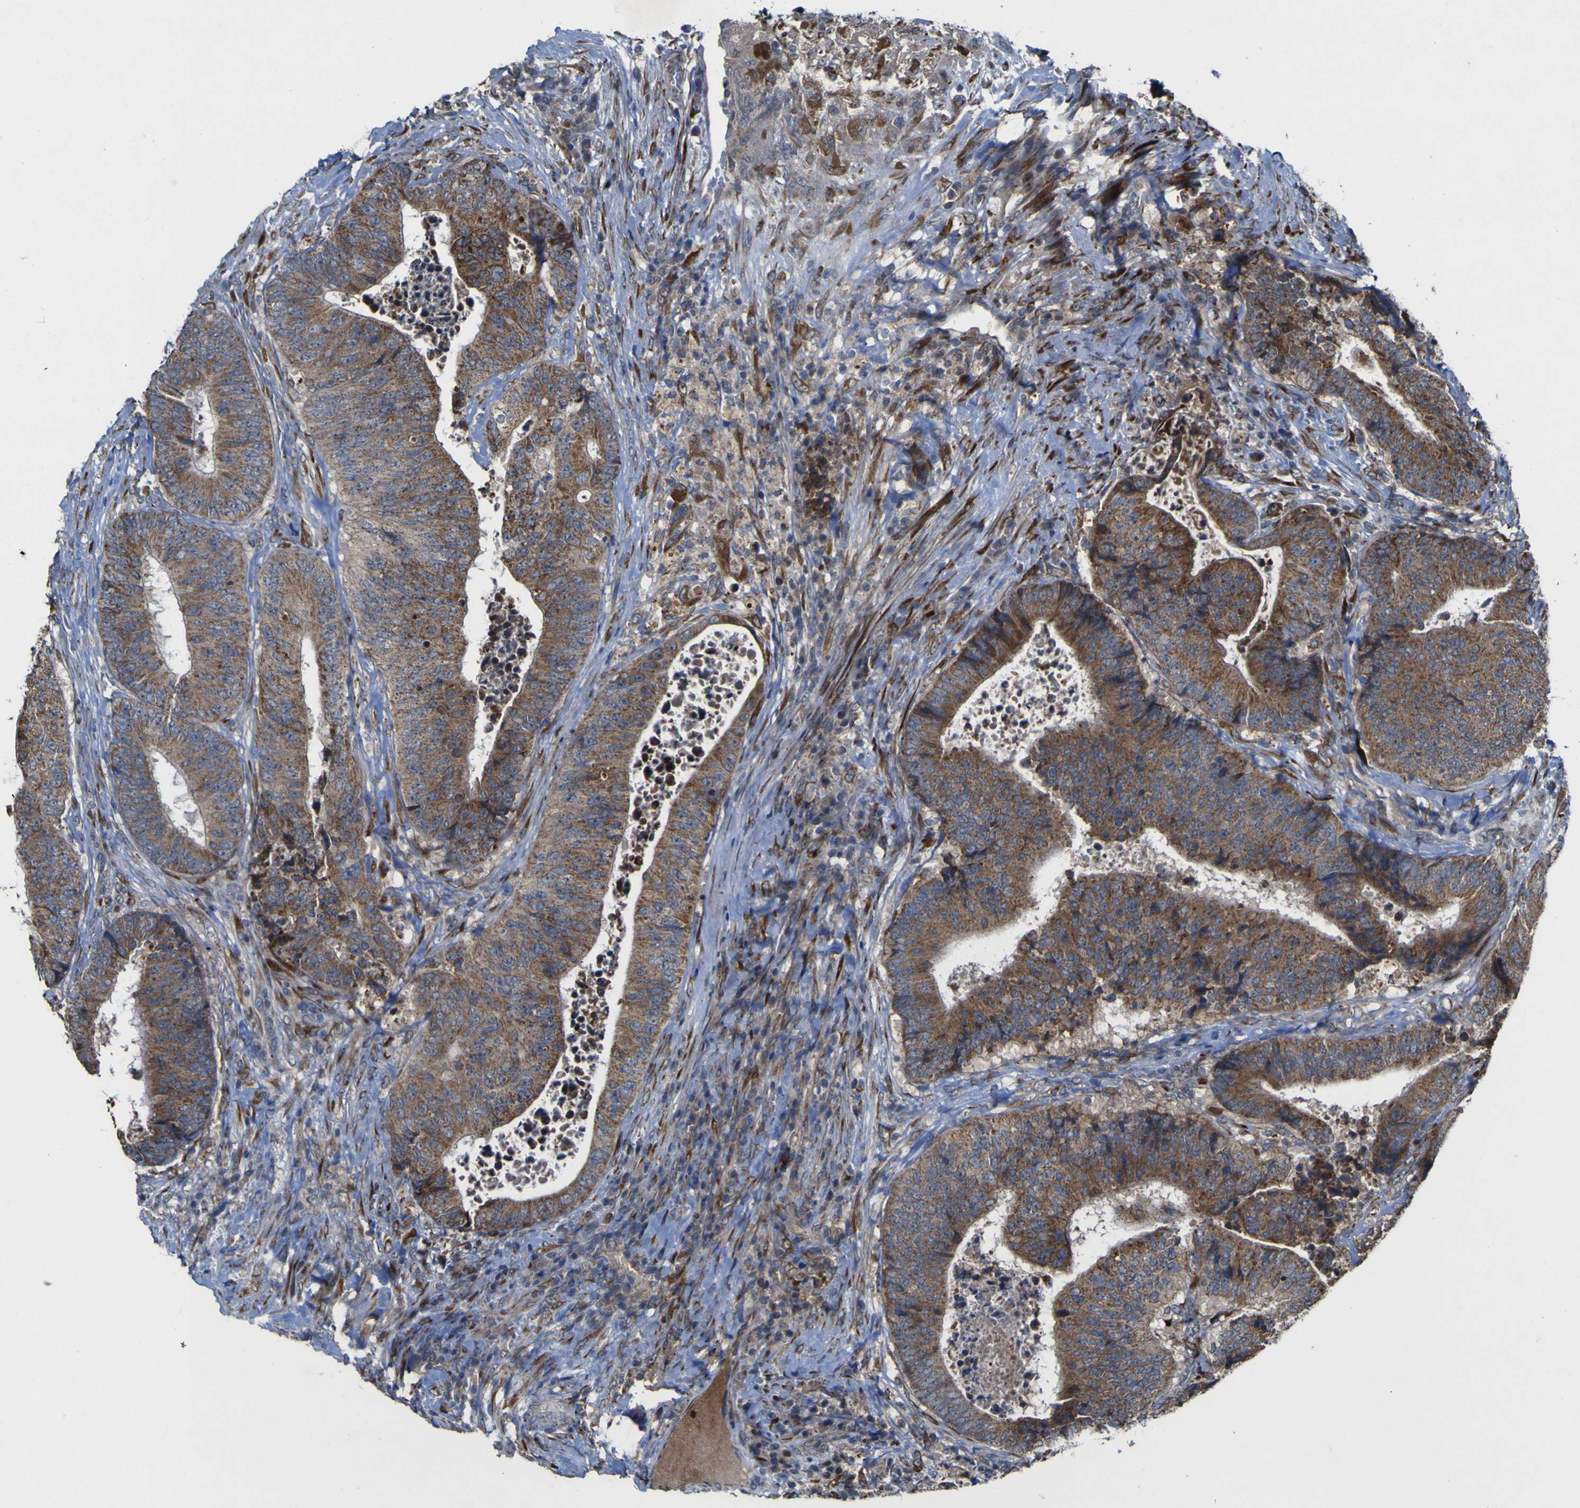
{"staining": {"intensity": "moderate", "quantity": ">75%", "location": "cytoplasmic/membranous"}, "tissue": "colorectal cancer", "cell_type": "Tumor cells", "image_type": "cancer", "snomed": [{"axis": "morphology", "description": "Adenocarcinoma, NOS"}, {"axis": "topography", "description": "Rectum"}], "caption": "Protein staining of colorectal cancer (adenocarcinoma) tissue displays moderate cytoplasmic/membranous staining in about >75% of tumor cells.", "gene": "IRAK2", "patient": {"sex": "male", "age": 72}}